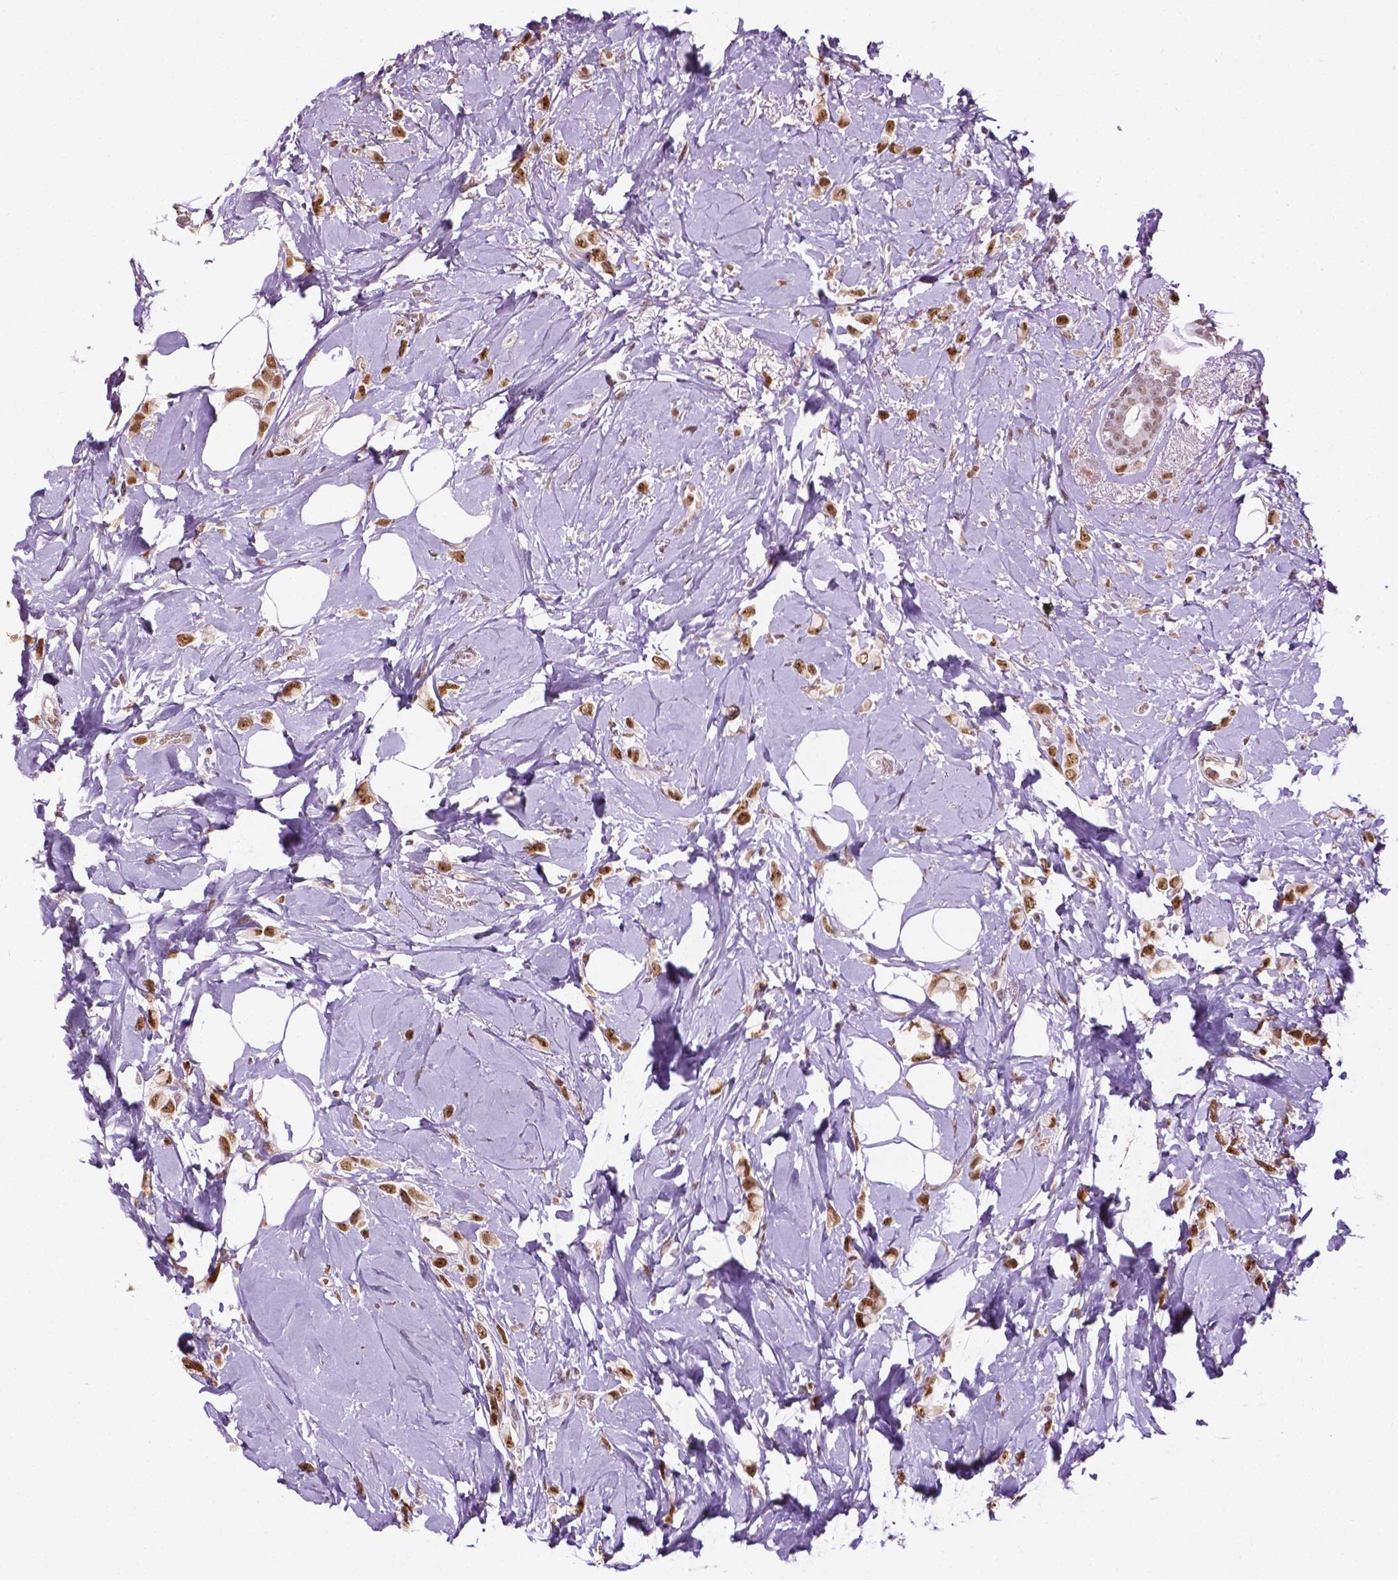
{"staining": {"intensity": "moderate", "quantity": ">75%", "location": "nuclear"}, "tissue": "breast cancer", "cell_type": "Tumor cells", "image_type": "cancer", "snomed": [{"axis": "morphology", "description": "Lobular carcinoma"}, {"axis": "topography", "description": "Breast"}], "caption": "Immunohistochemistry (IHC) photomicrograph of neoplastic tissue: lobular carcinoma (breast) stained using IHC reveals medium levels of moderate protein expression localized specifically in the nuclear of tumor cells, appearing as a nuclear brown color.", "gene": "ZNF41", "patient": {"sex": "female", "age": 66}}